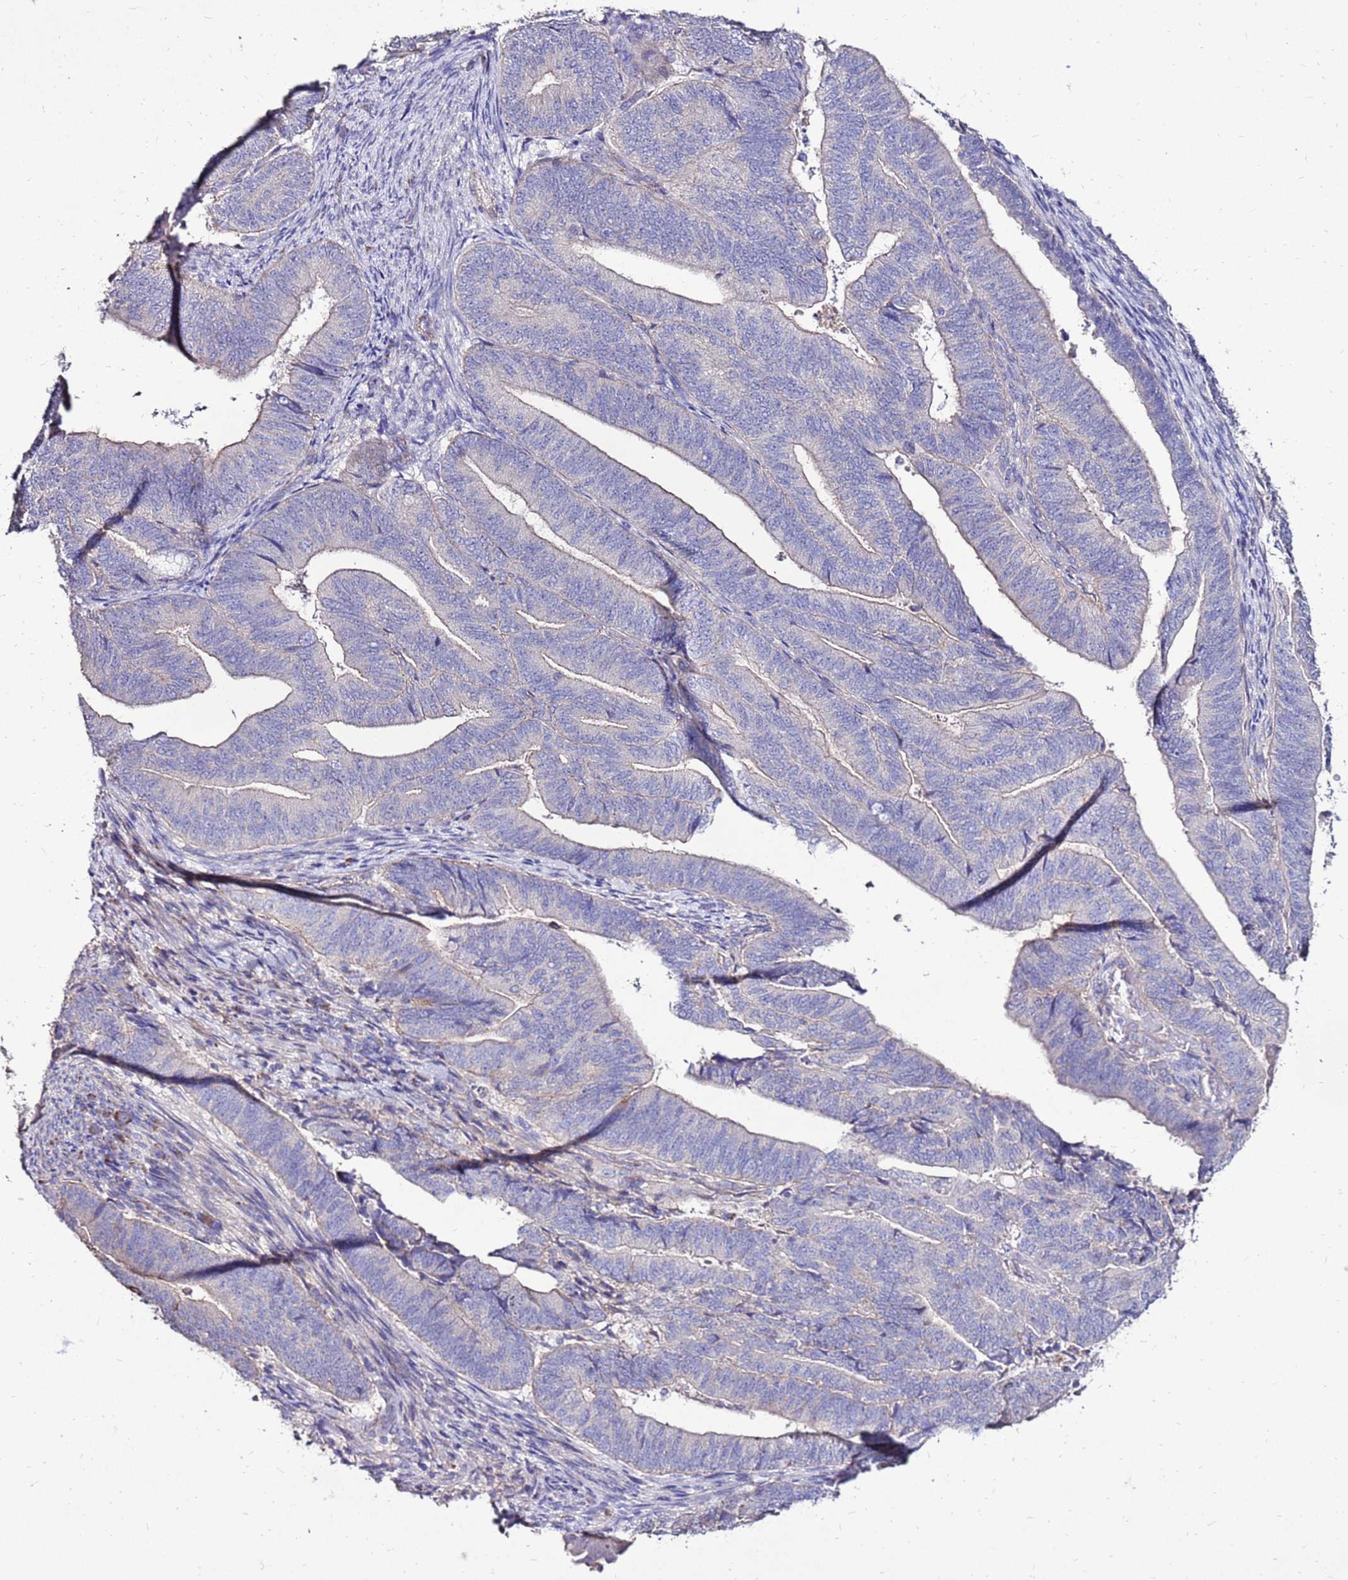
{"staining": {"intensity": "negative", "quantity": "none", "location": "none"}, "tissue": "endometrial cancer", "cell_type": "Tumor cells", "image_type": "cancer", "snomed": [{"axis": "morphology", "description": "Adenocarcinoma, NOS"}, {"axis": "topography", "description": "Endometrium"}], "caption": "Tumor cells are negative for brown protein staining in endometrial cancer (adenocarcinoma).", "gene": "TMEM106C", "patient": {"sex": "female", "age": 70}}